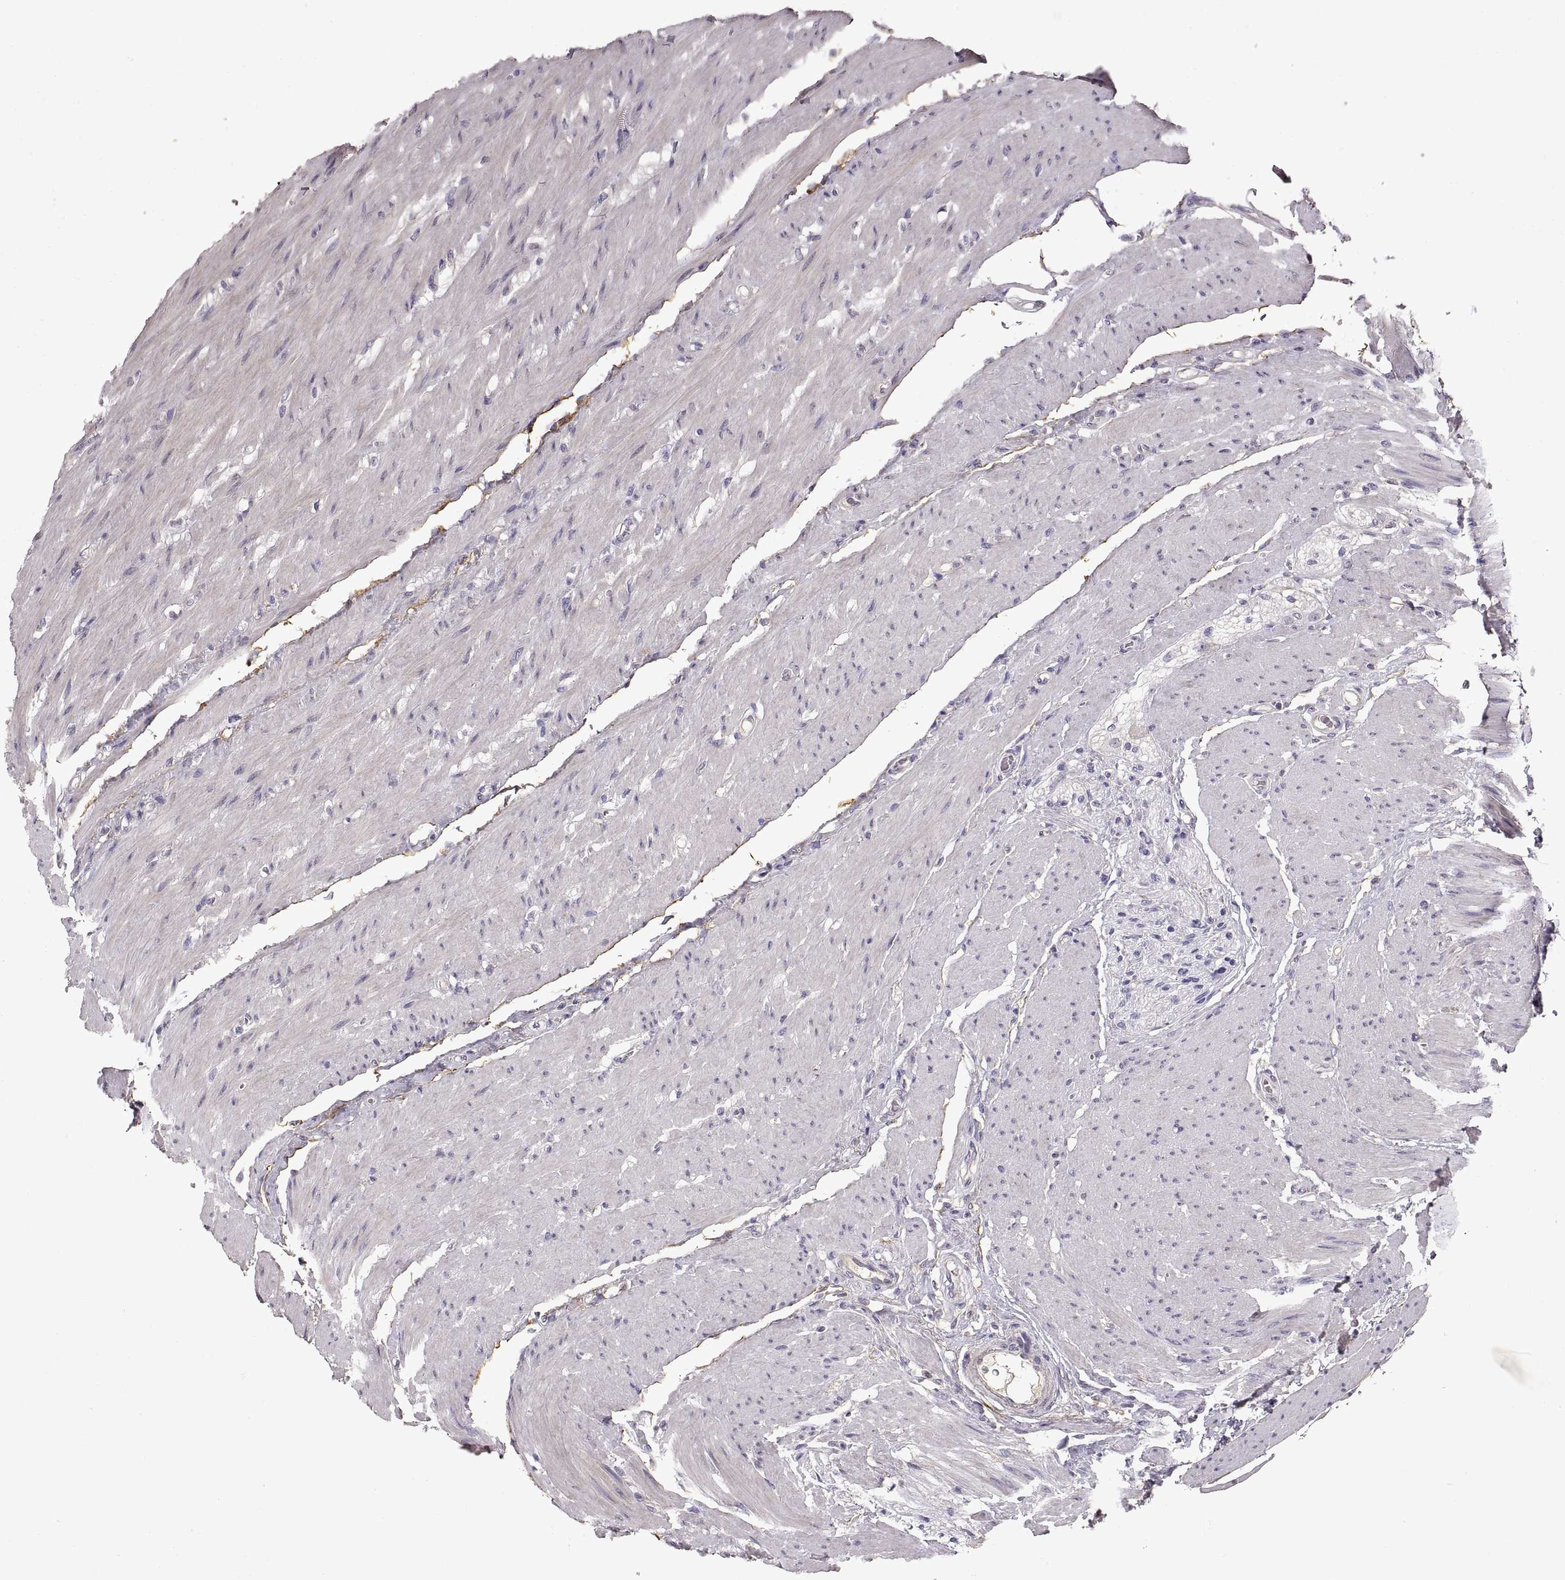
{"staining": {"intensity": "negative", "quantity": "none", "location": "none"}, "tissue": "colon", "cell_type": "Endothelial cells", "image_type": "normal", "snomed": [{"axis": "morphology", "description": "Normal tissue, NOS"}, {"axis": "topography", "description": "Colon"}], "caption": "This is an immunohistochemistry micrograph of benign human colon. There is no staining in endothelial cells.", "gene": "ADAM11", "patient": {"sex": "female", "age": 65}}